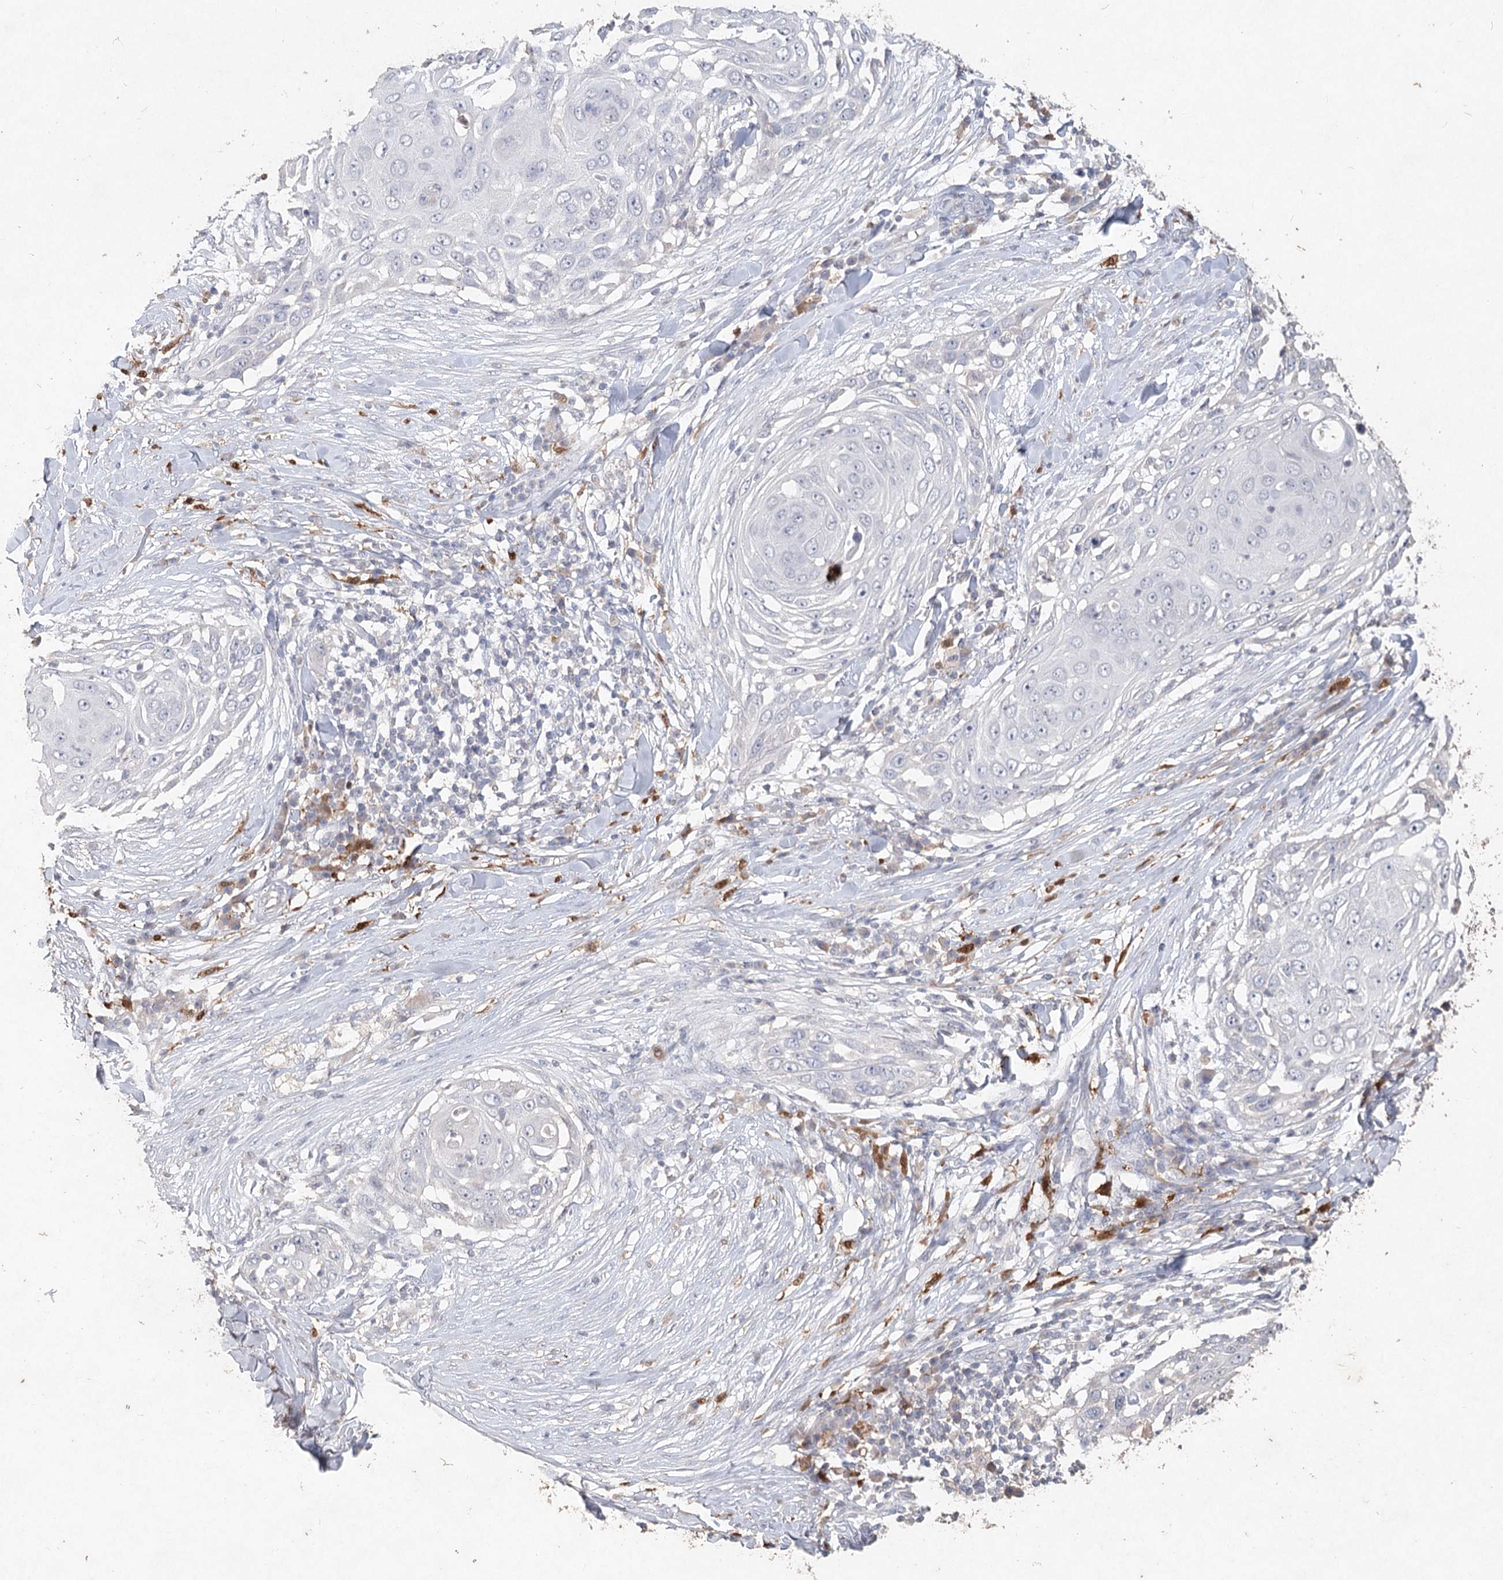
{"staining": {"intensity": "negative", "quantity": "none", "location": "none"}, "tissue": "skin cancer", "cell_type": "Tumor cells", "image_type": "cancer", "snomed": [{"axis": "morphology", "description": "Squamous cell carcinoma, NOS"}, {"axis": "topography", "description": "Skin"}], "caption": "A micrograph of skin squamous cell carcinoma stained for a protein exhibits no brown staining in tumor cells. (Brightfield microscopy of DAB (3,3'-diaminobenzidine) immunohistochemistry (IHC) at high magnification).", "gene": "ARSI", "patient": {"sex": "female", "age": 44}}